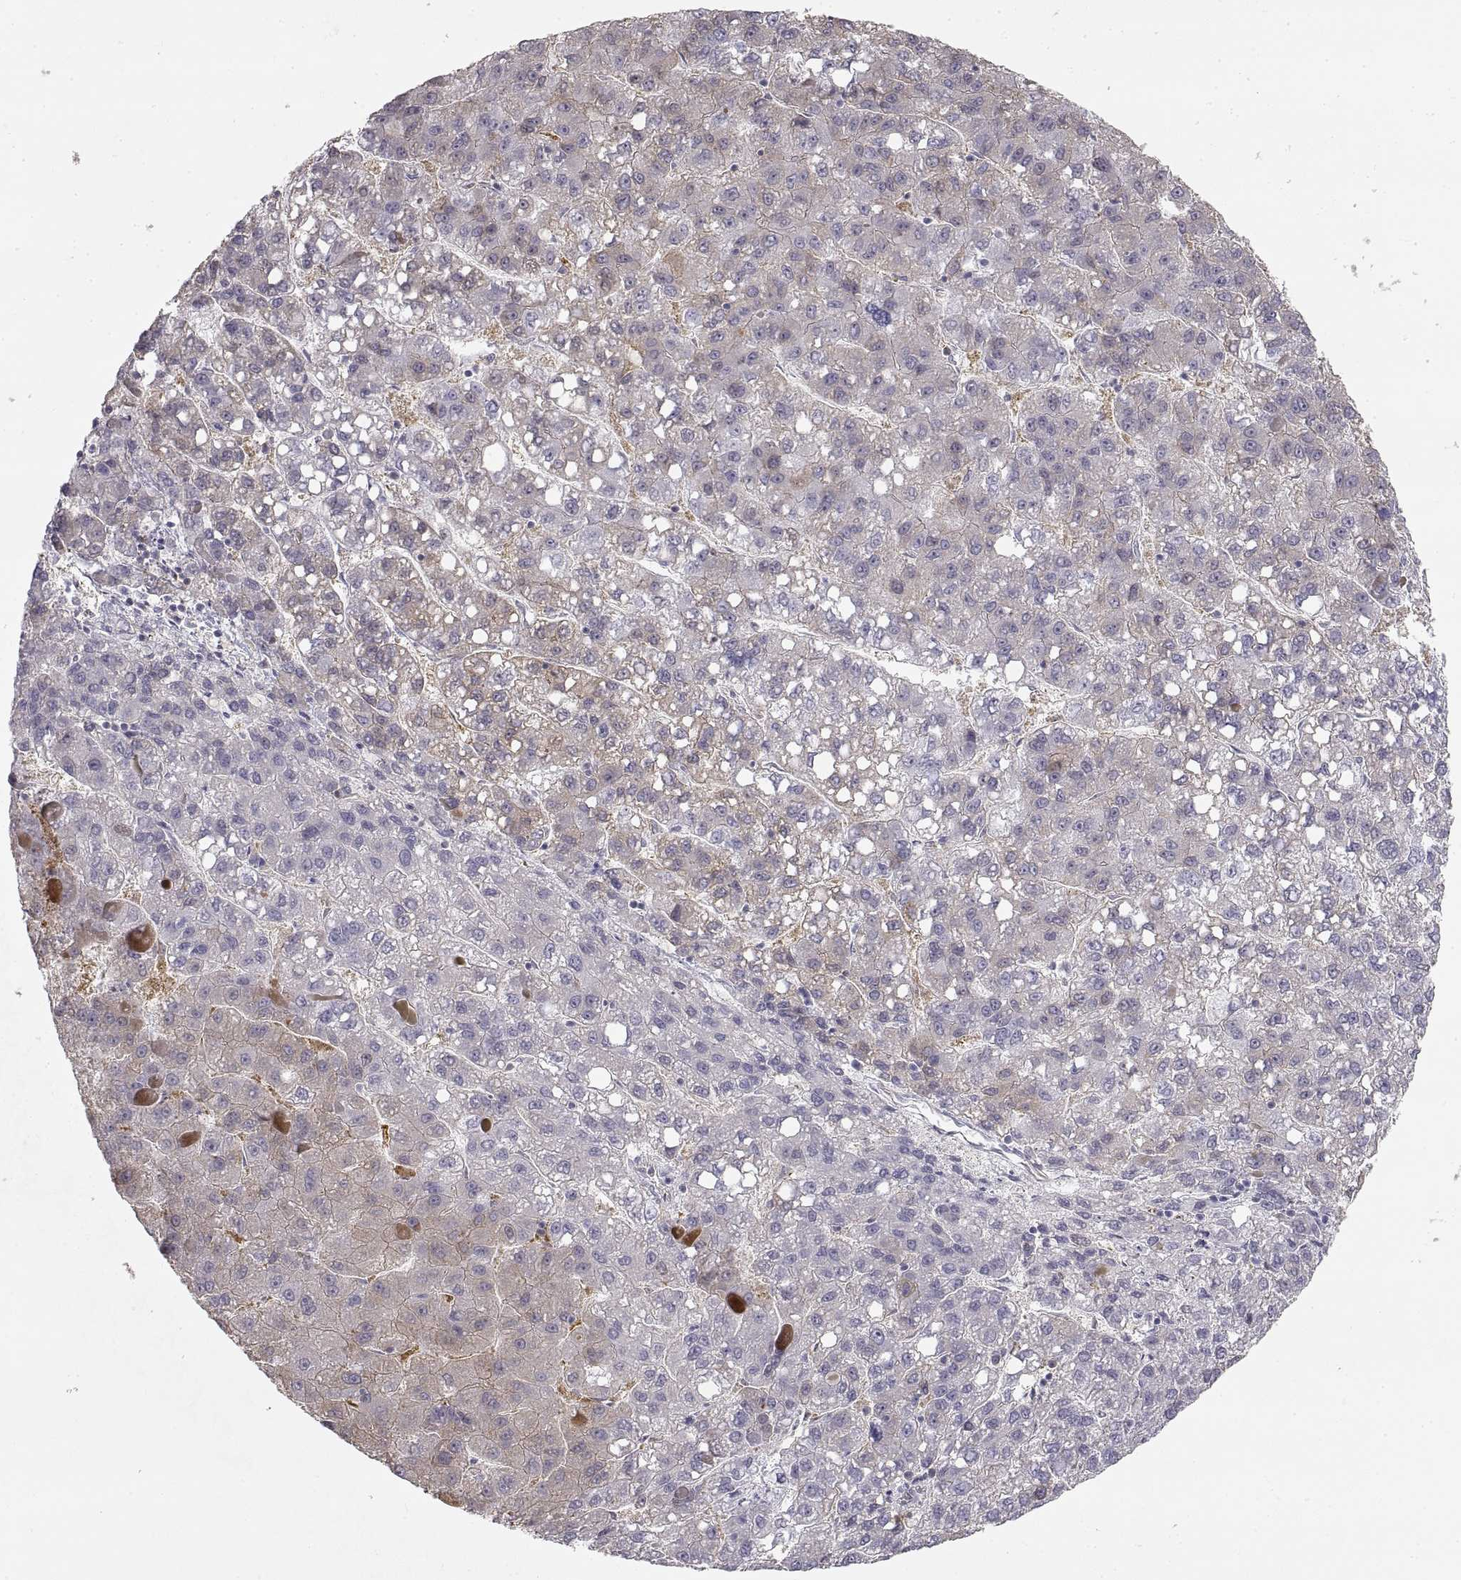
{"staining": {"intensity": "weak", "quantity": "<25%", "location": "cytoplasmic/membranous"}, "tissue": "liver cancer", "cell_type": "Tumor cells", "image_type": "cancer", "snomed": [{"axis": "morphology", "description": "Carcinoma, Hepatocellular, NOS"}, {"axis": "topography", "description": "Liver"}], "caption": "Tumor cells show no significant protein expression in hepatocellular carcinoma (liver).", "gene": "HSP90AB1", "patient": {"sex": "female", "age": 82}}